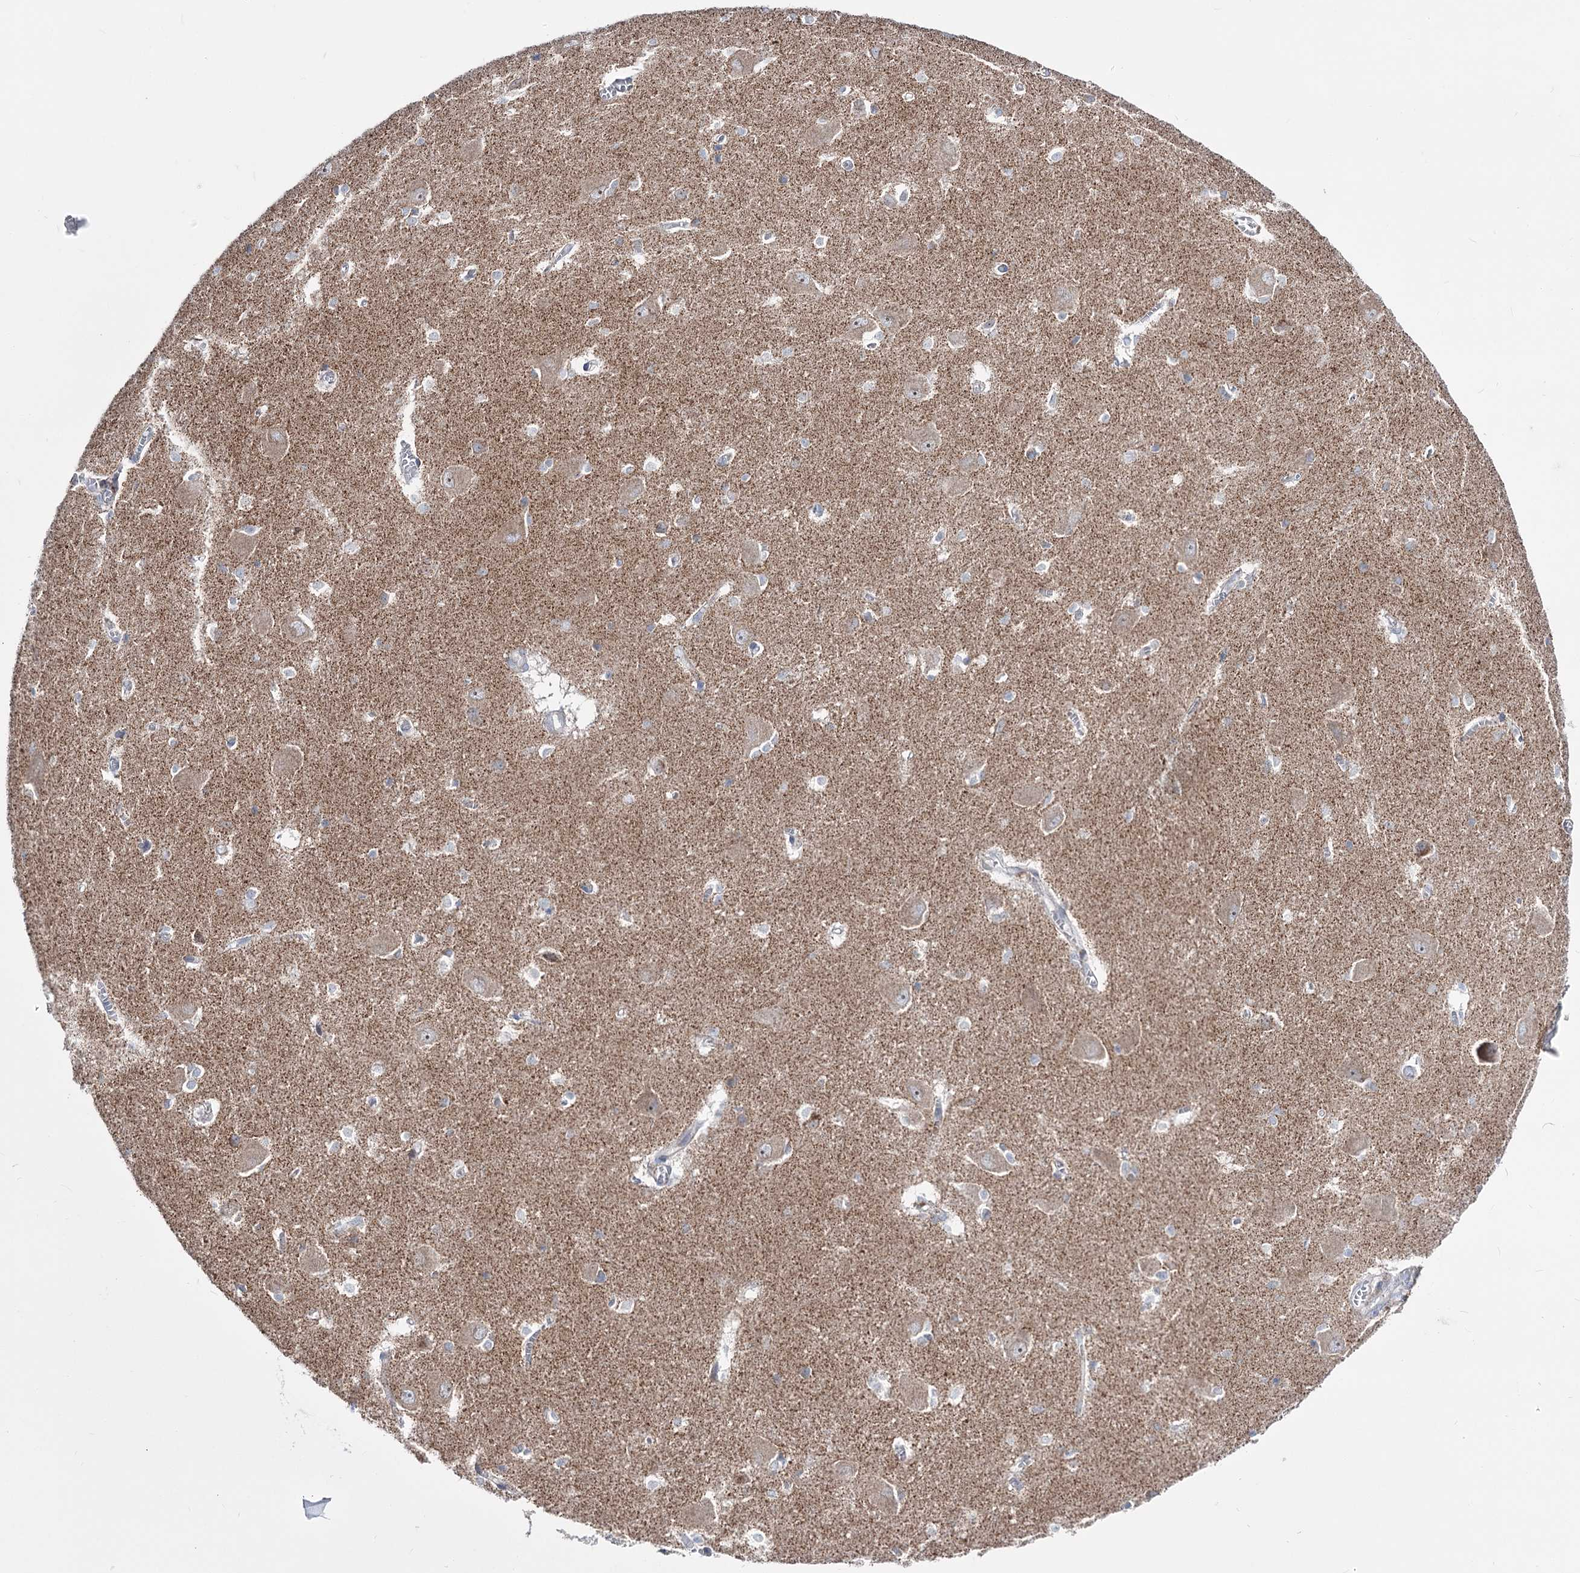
{"staining": {"intensity": "weak", "quantity": "<25%", "location": "cytoplasmic/membranous"}, "tissue": "caudate", "cell_type": "Glial cells", "image_type": "normal", "snomed": [{"axis": "morphology", "description": "Normal tissue, NOS"}, {"axis": "topography", "description": "Lateral ventricle wall"}], "caption": "Caudate was stained to show a protein in brown. There is no significant positivity in glial cells. (Stains: DAB (3,3'-diaminobenzidine) IHC with hematoxylin counter stain, Microscopy: brightfield microscopy at high magnification).", "gene": "OSBPL5", "patient": {"sex": "male", "age": 37}}